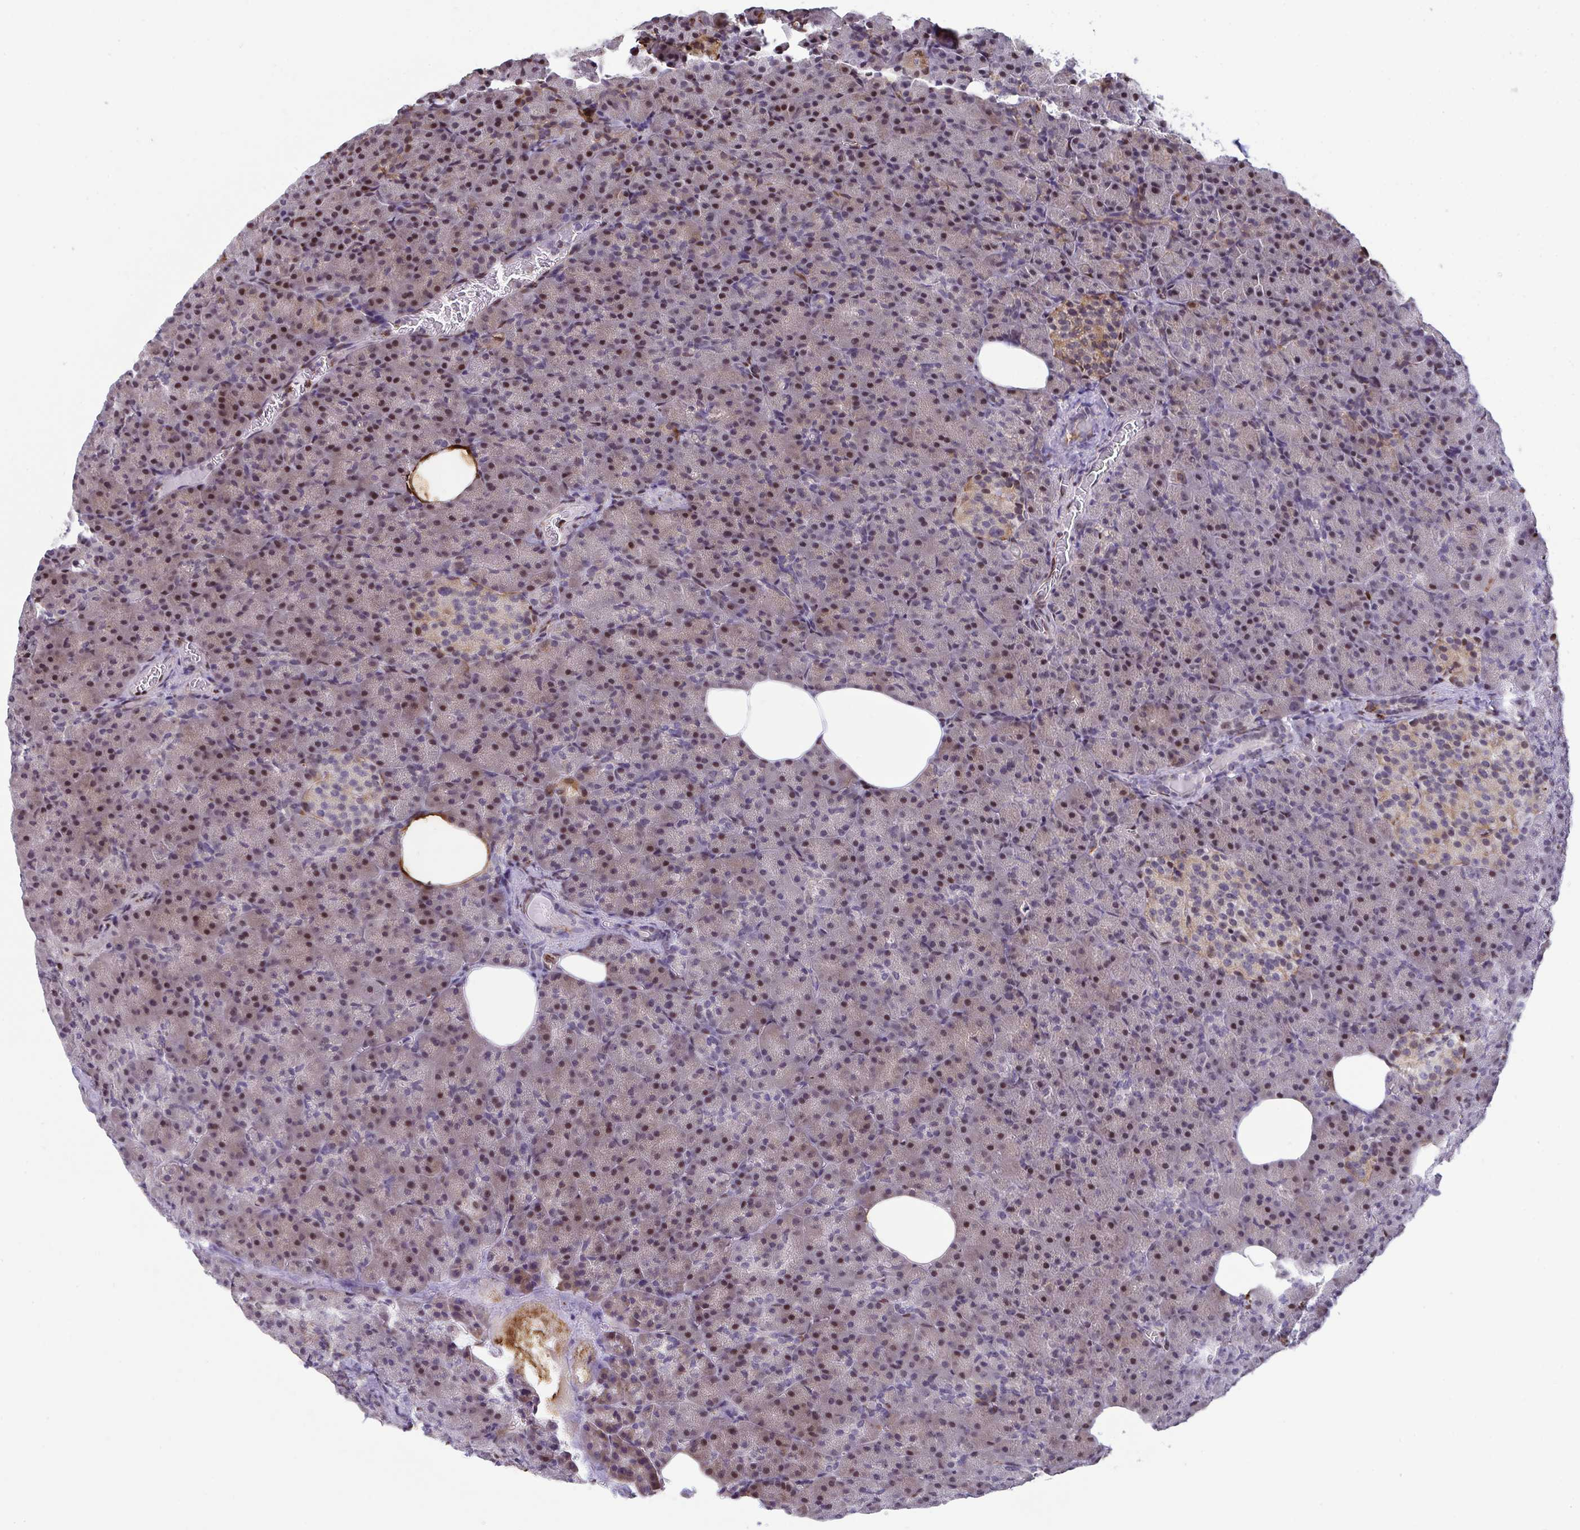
{"staining": {"intensity": "moderate", "quantity": "25%-75%", "location": "cytoplasmic/membranous,nuclear"}, "tissue": "pancreas", "cell_type": "Exocrine glandular cells", "image_type": "normal", "snomed": [{"axis": "morphology", "description": "Normal tissue, NOS"}, {"axis": "topography", "description": "Pancreas"}], "caption": "Protein staining shows moderate cytoplasmic/membranous,nuclear positivity in about 25%-75% of exocrine glandular cells in normal pancreas.", "gene": "PELI1", "patient": {"sex": "female", "age": 74}}